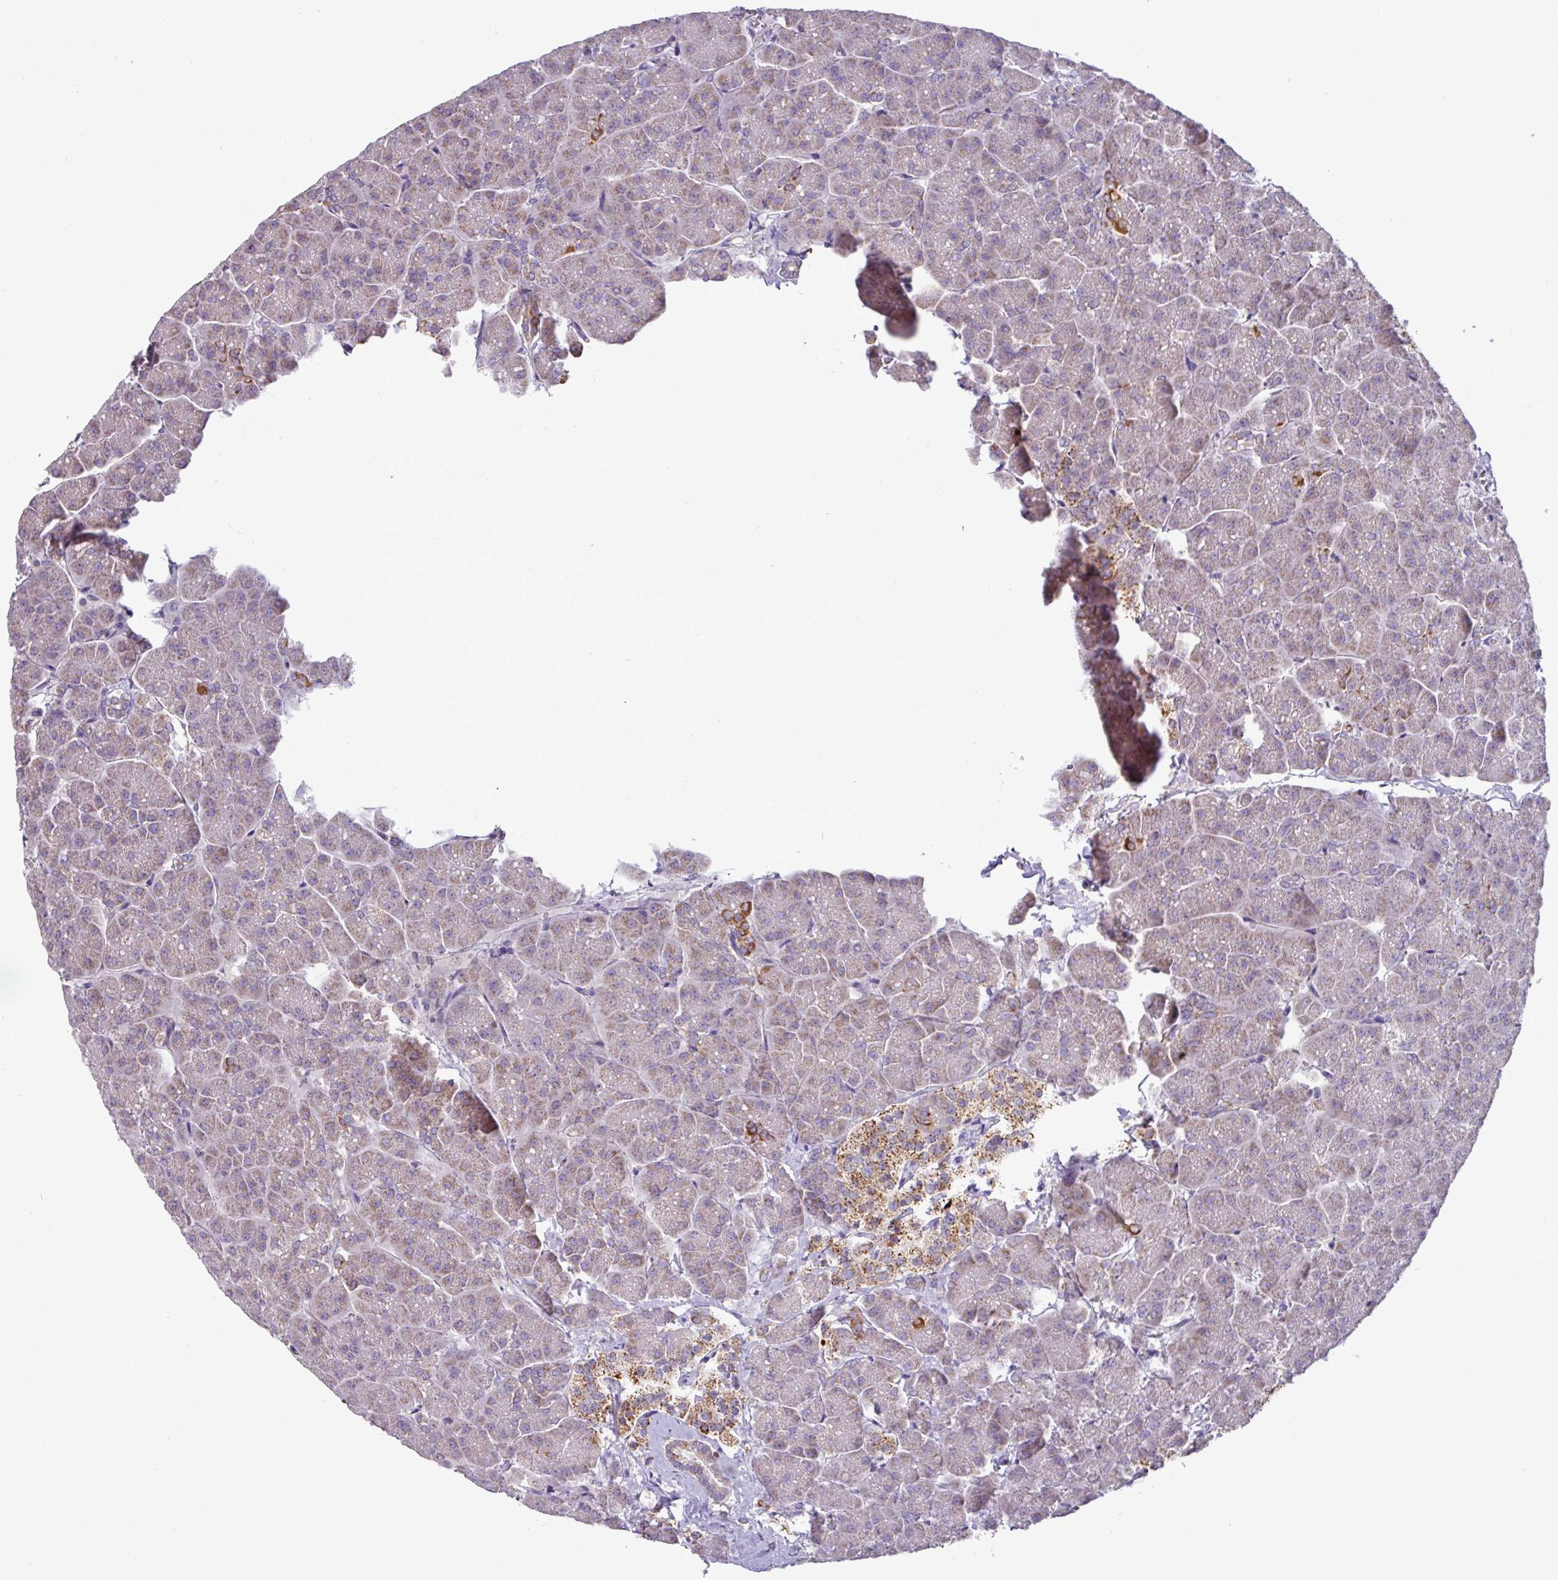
{"staining": {"intensity": "moderate", "quantity": "<25%", "location": "cytoplasmic/membranous"}, "tissue": "pancreas", "cell_type": "Exocrine glandular cells", "image_type": "normal", "snomed": [{"axis": "morphology", "description": "Normal tissue, NOS"}, {"axis": "topography", "description": "Pancreas"}, {"axis": "topography", "description": "Peripheral nerve tissue"}], "caption": "This micrograph shows immunohistochemistry staining of unremarkable human pancreas, with low moderate cytoplasmic/membranous expression in approximately <25% of exocrine glandular cells.", "gene": "TRAPPC1", "patient": {"sex": "male", "age": 54}}